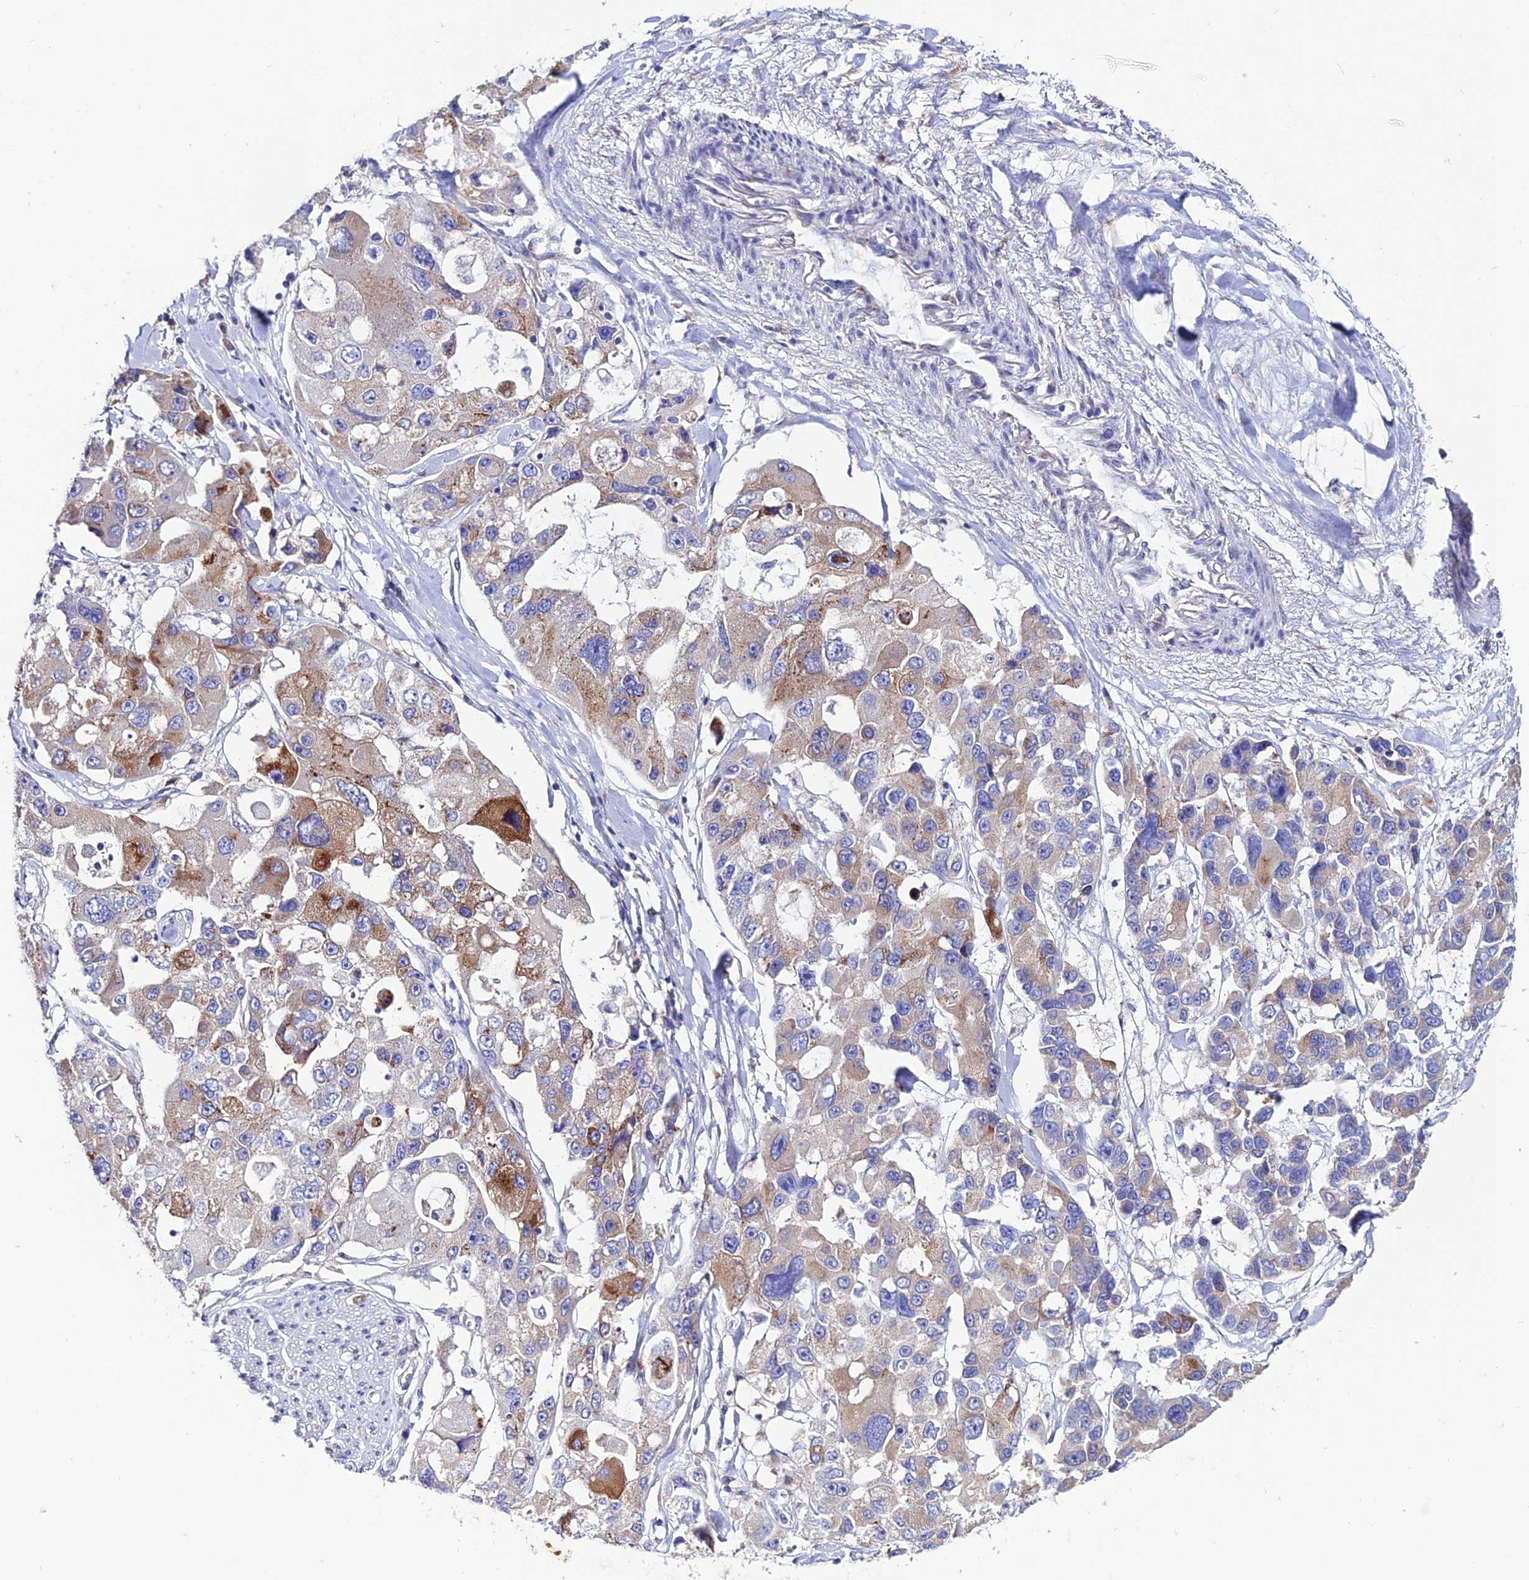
{"staining": {"intensity": "moderate", "quantity": "<25%", "location": "cytoplasmic/membranous"}, "tissue": "lung cancer", "cell_type": "Tumor cells", "image_type": "cancer", "snomed": [{"axis": "morphology", "description": "Adenocarcinoma, NOS"}, {"axis": "topography", "description": "Lung"}], "caption": "DAB (3,3'-diaminobenzidine) immunohistochemical staining of human adenocarcinoma (lung) exhibits moderate cytoplasmic/membranous protein positivity in approximately <25% of tumor cells.", "gene": "OR51Q1", "patient": {"sex": "female", "age": 54}}